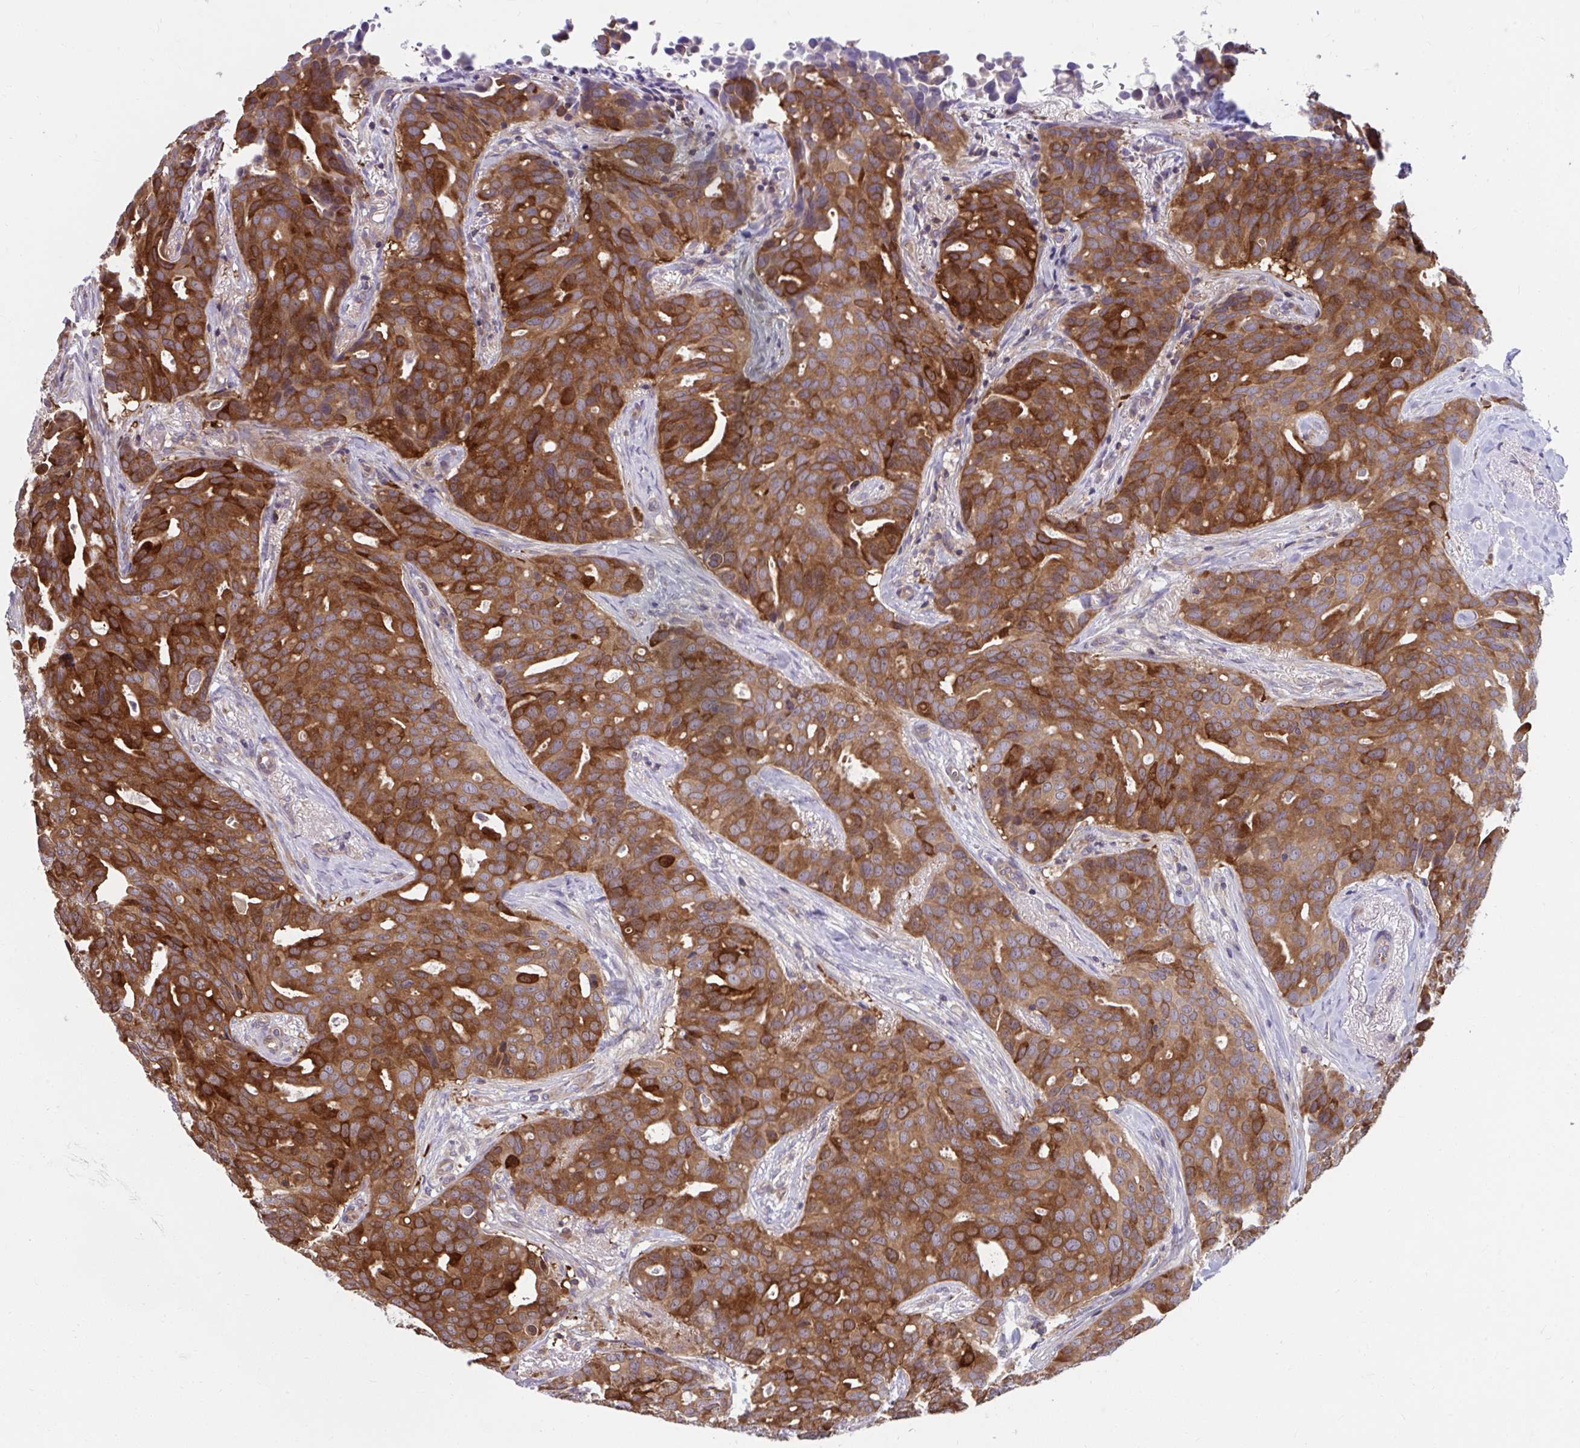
{"staining": {"intensity": "strong", "quantity": ">75%", "location": "cytoplasmic/membranous"}, "tissue": "breast cancer", "cell_type": "Tumor cells", "image_type": "cancer", "snomed": [{"axis": "morphology", "description": "Duct carcinoma"}, {"axis": "topography", "description": "Breast"}], "caption": "DAB (3,3'-diaminobenzidine) immunohistochemical staining of intraductal carcinoma (breast) shows strong cytoplasmic/membranous protein staining in about >75% of tumor cells.", "gene": "PCDHB7", "patient": {"sex": "female", "age": 54}}